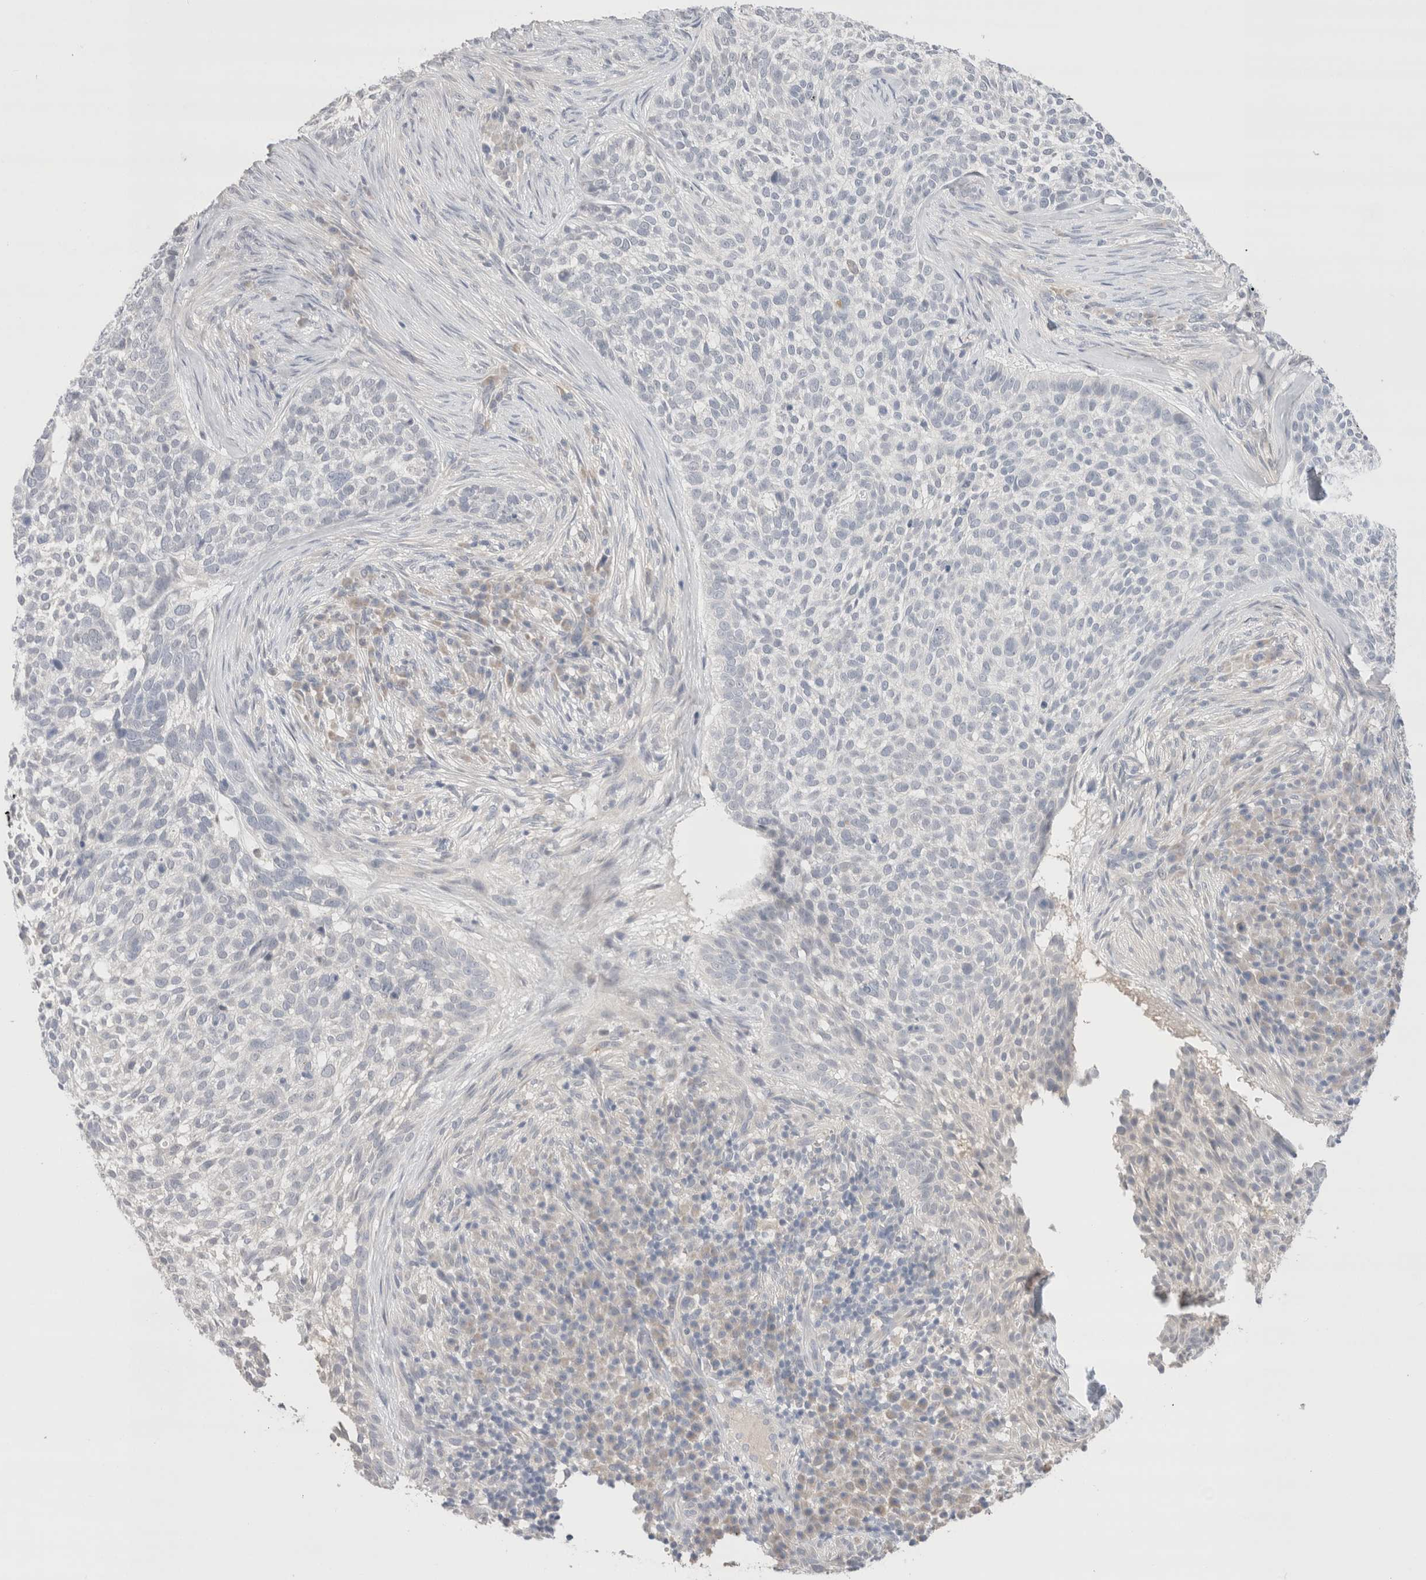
{"staining": {"intensity": "negative", "quantity": "none", "location": "none"}, "tissue": "skin cancer", "cell_type": "Tumor cells", "image_type": "cancer", "snomed": [{"axis": "morphology", "description": "Basal cell carcinoma"}, {"axis": "topography", "description": "Skin"}], "caption": "High power microscopy histopathology image of an immunohistochemistry image of skin cancer, revealing no significant expression in tumor cells. Brightfield microscopy of immunohistochemistry (IHC) stained with DAB (brown) and hematoxylin (blue), captured at high magnification.", "gene": "SPATA20", "patient": {"sex": "female", "age": 64}}